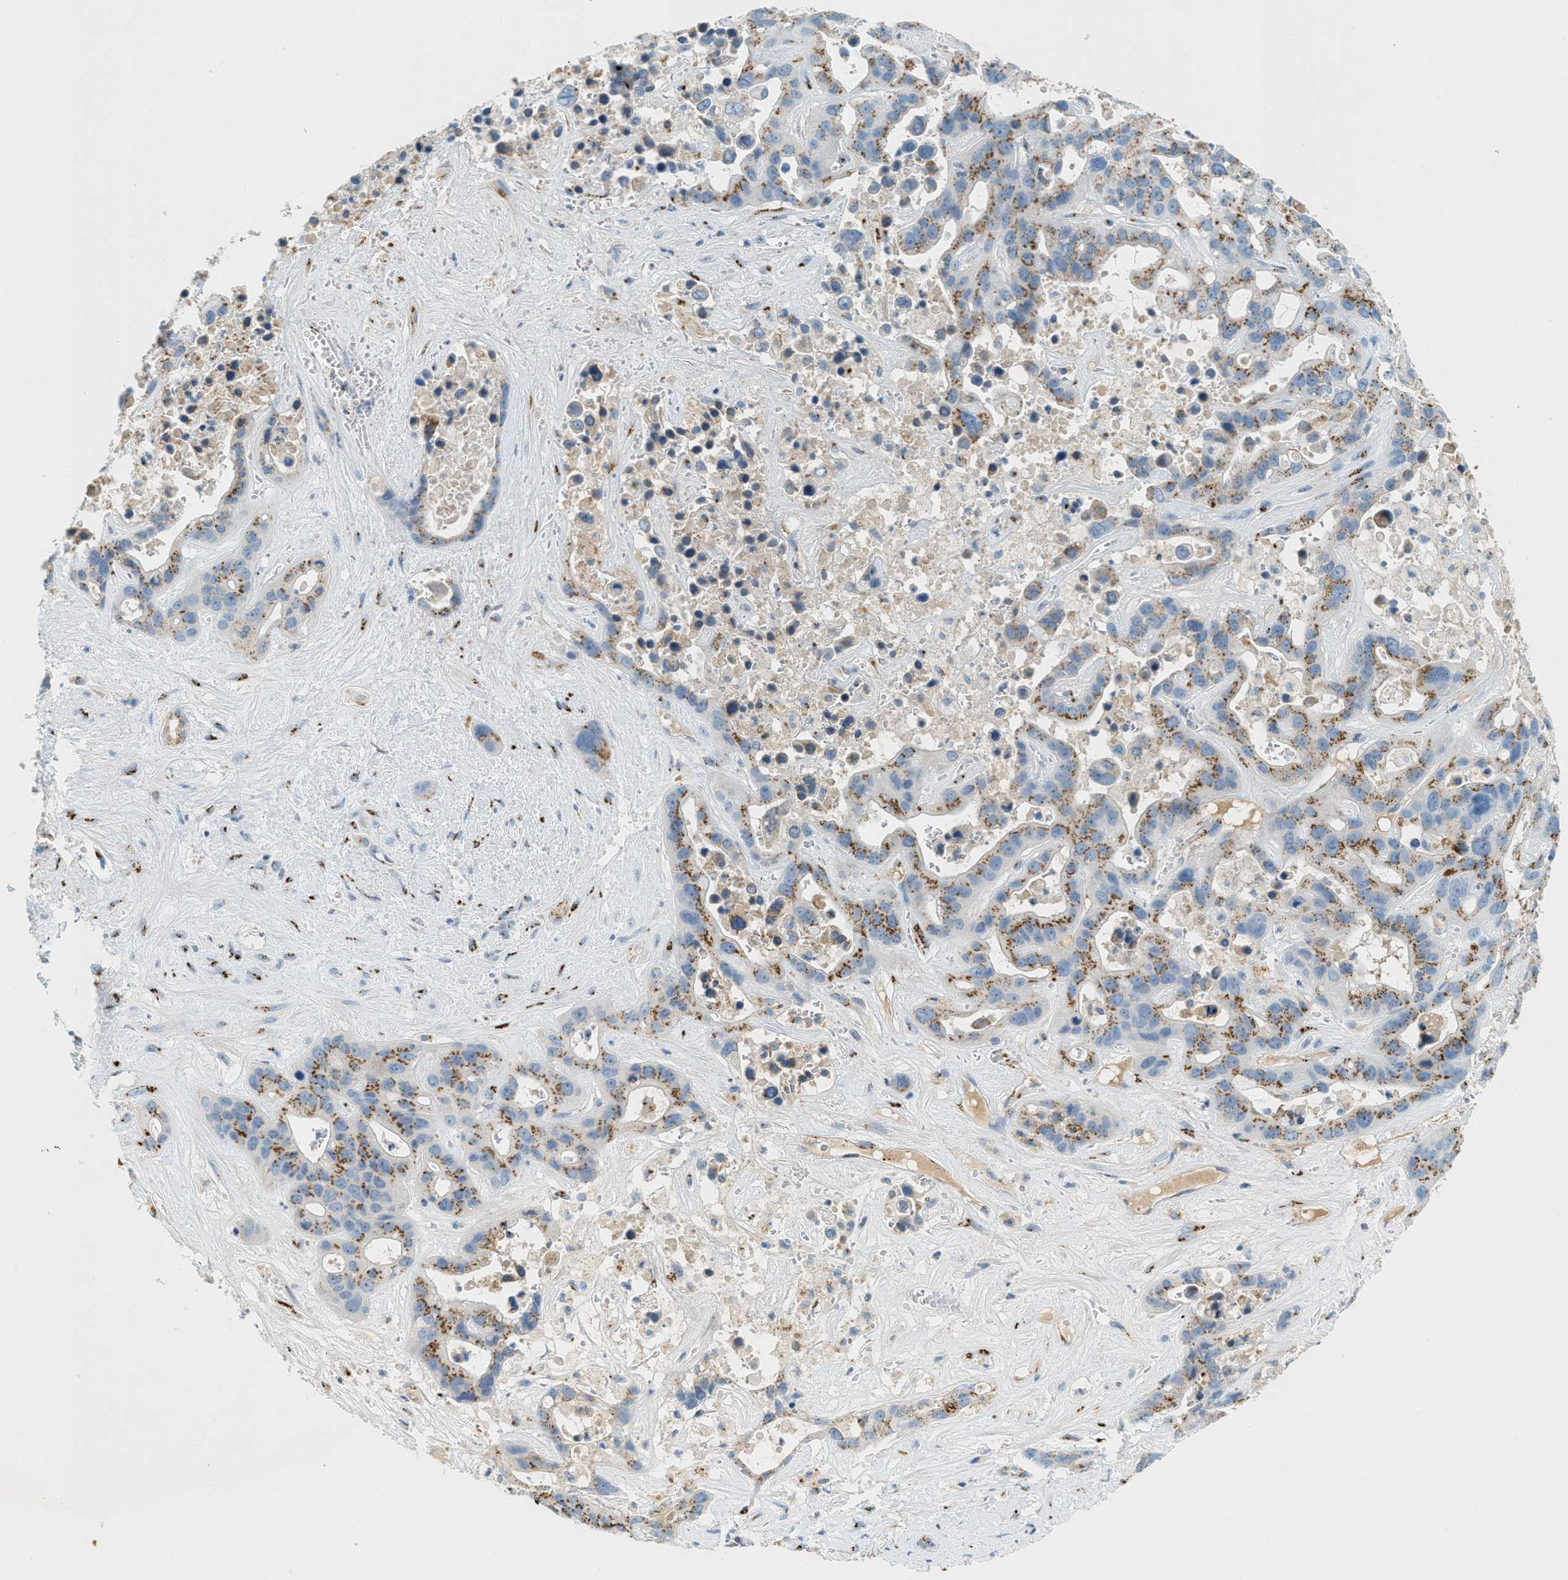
{"staining": {"intensity": "moderate", "quantity": "25%-75%", "location": "cytoplasmic/membranous"}, "tissue": "liver cancer", "cell_type": "Tumor cells", "image_type": "cancer", "snomed": [{"axis": "morphology", "description": "Cholangiocarcinoma"}, {"axis": "topography", "description": "Liver"}], "caption": "Immunohistochemistry (IHC) of human liver cancer (cholangiocarcinoma) displays medium levels of moderate cytoplasmic/membranous staining in about 25%-75% of tumor cells. (DAB = brown stain, brightfield microscopy at high magnification).", "gene": "ENTPD4", "patient": {"sex": "female", "age": 65}}